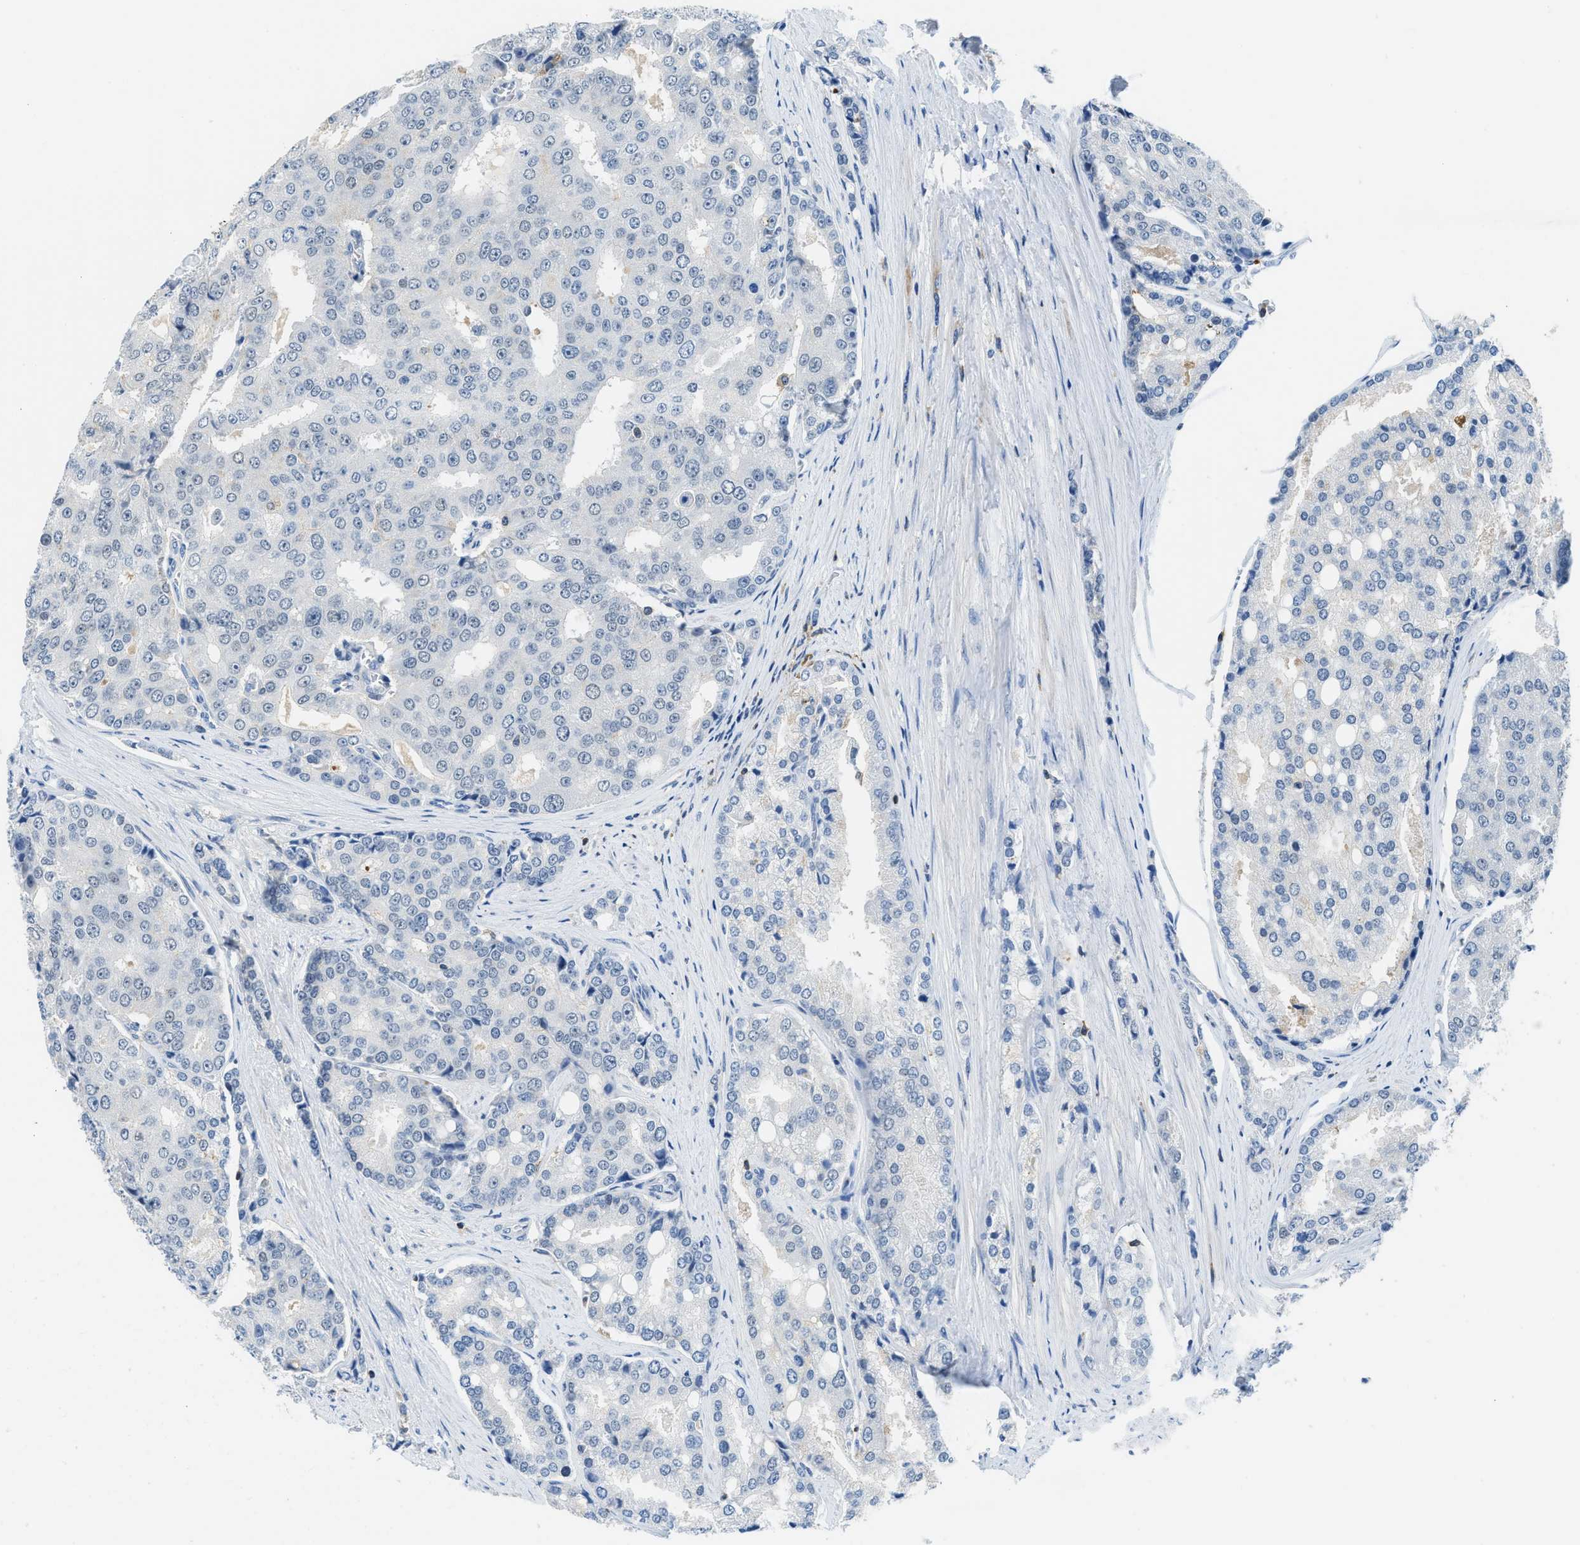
{"staining": {"intensity": "negative", "quantity": "none", "location": "none"}, "tissue": "prostate cancer", "cell_type": "Tumor cells", "image_type": "cancer", "snomed": [{"axis": "morphology", "description": "Adenocarcinoma, High grade"}, {"axis": "topography", "description": "Prostate"}], "caption": "An immunohistochemistry (IHC) histopathology image of high-grade adenocarcinoma (prostate) is shown. There is no staining in tumor cells of high-grade adenocarcinoma (prostate).", "gene": "FAM151A", "patient": {"sex": "male", "age": 50}}